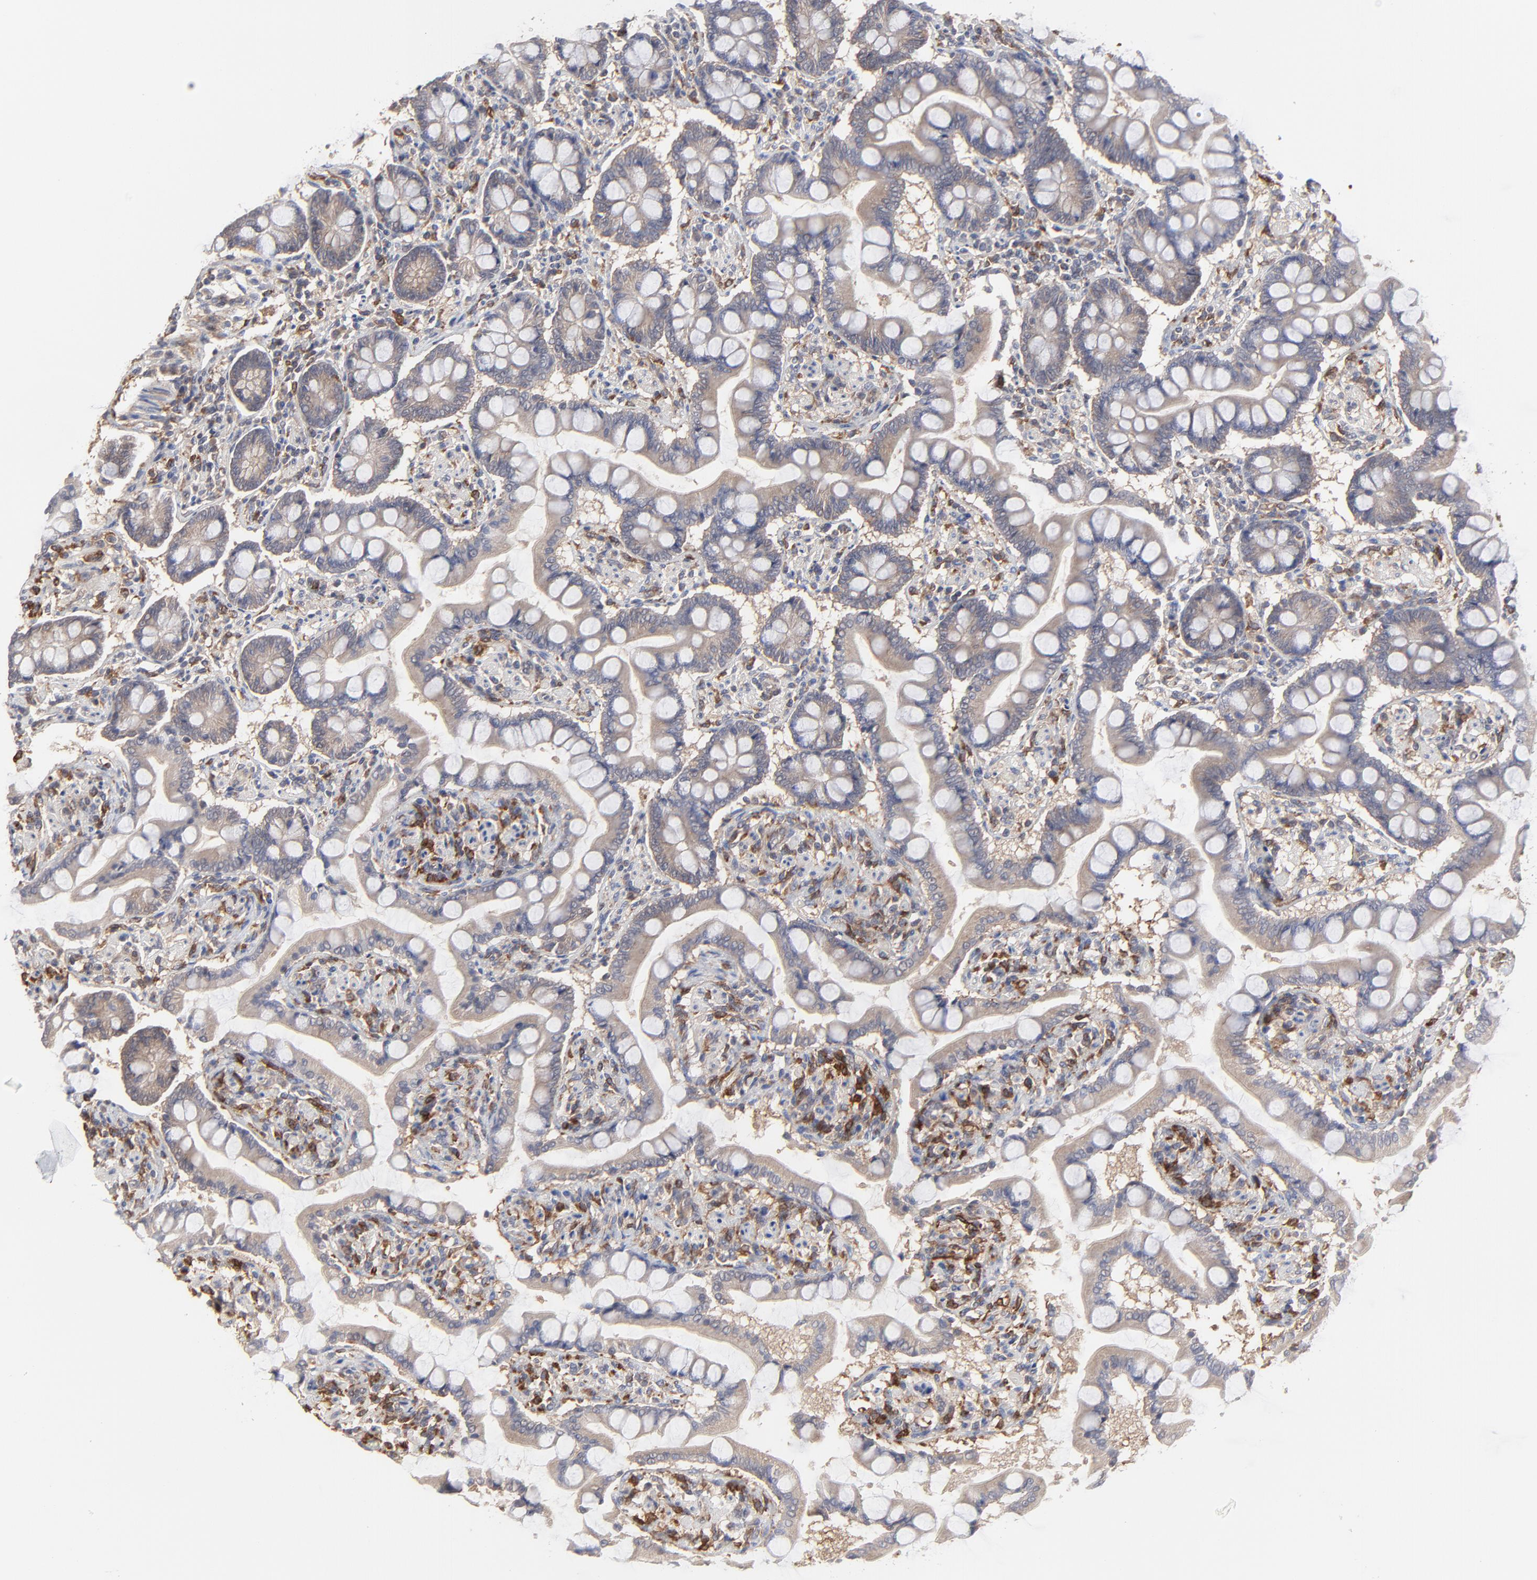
{"staining": {"intensity": "moderate", "quantity": ">75%", "location": "cytoplasmic/membranous"}, "tissue": "small intestine", "cell_type": "Glandular cells", "image_type": "normal", "snomed": [{"axis": "morphology", "description": "Normal tissue, NOS"}, {"axis": "topography", "description": "Small intestine"}], "caption": "Immunohistochemical staining of benign human small intestine shows >75% levels of moderate cytoplasmic/membranous protein expression in about >75% of glandular cells.", "gene": "RAB9A", "patient": {"sex": "male", "age": 41}}